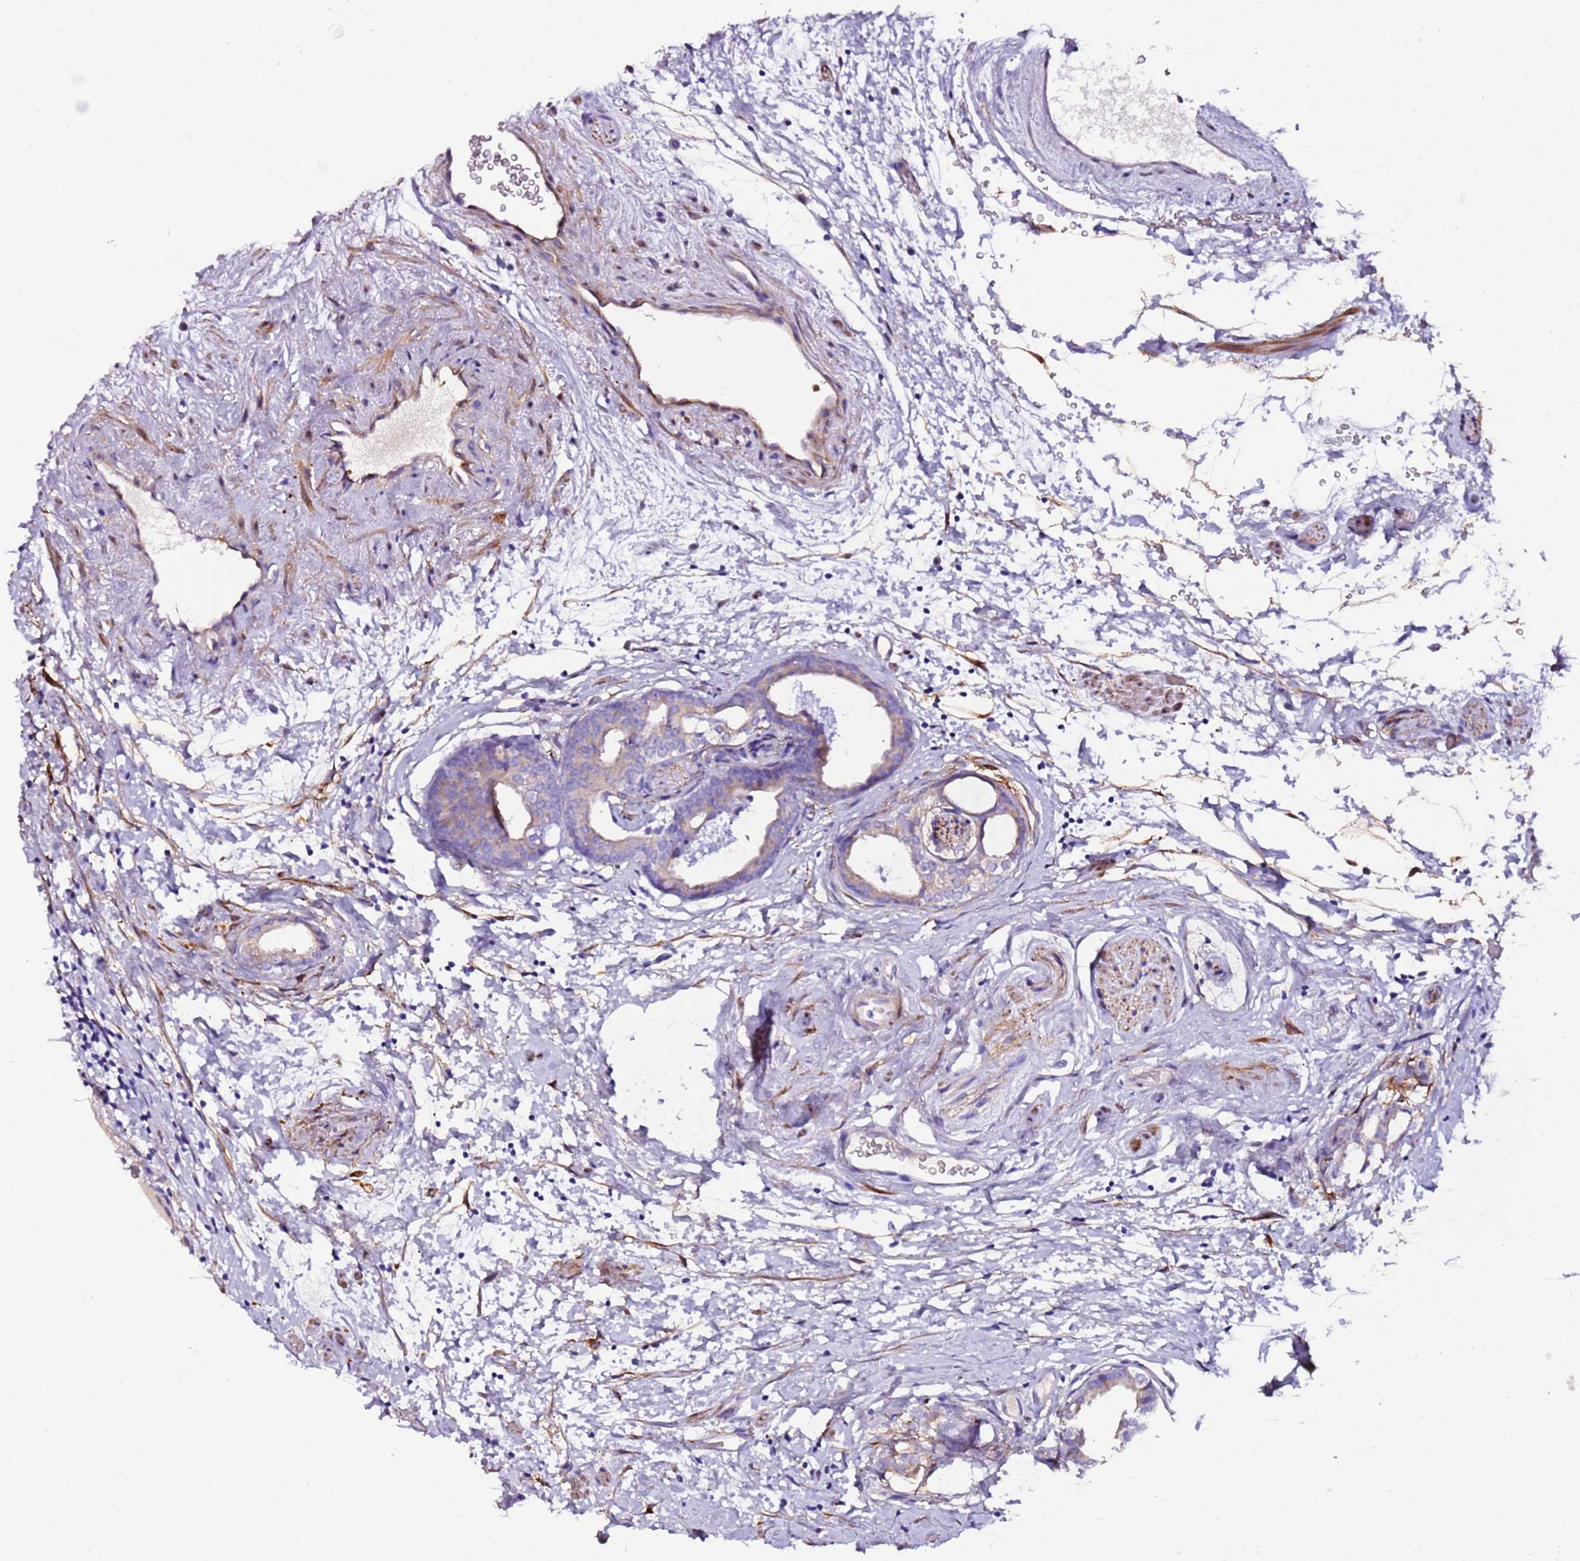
{"staining": {"intensity": "negative", "quantity": "none", "location": "none"}, "tissue": "prostate cancer", "cell_type": "Tumor cells", "image_type": "cancer", "snomed": [{"axis": "morphology", "description": "Adenocarcinoma, Low grade"}, {"axis": "topography", "description": "Prostate"}], "caption": "The micrograph demonstrates no staining of tumor cells in prostate cancer.", "gene": "FAM174C", "patient": {"sex": "male", "age": 63}}